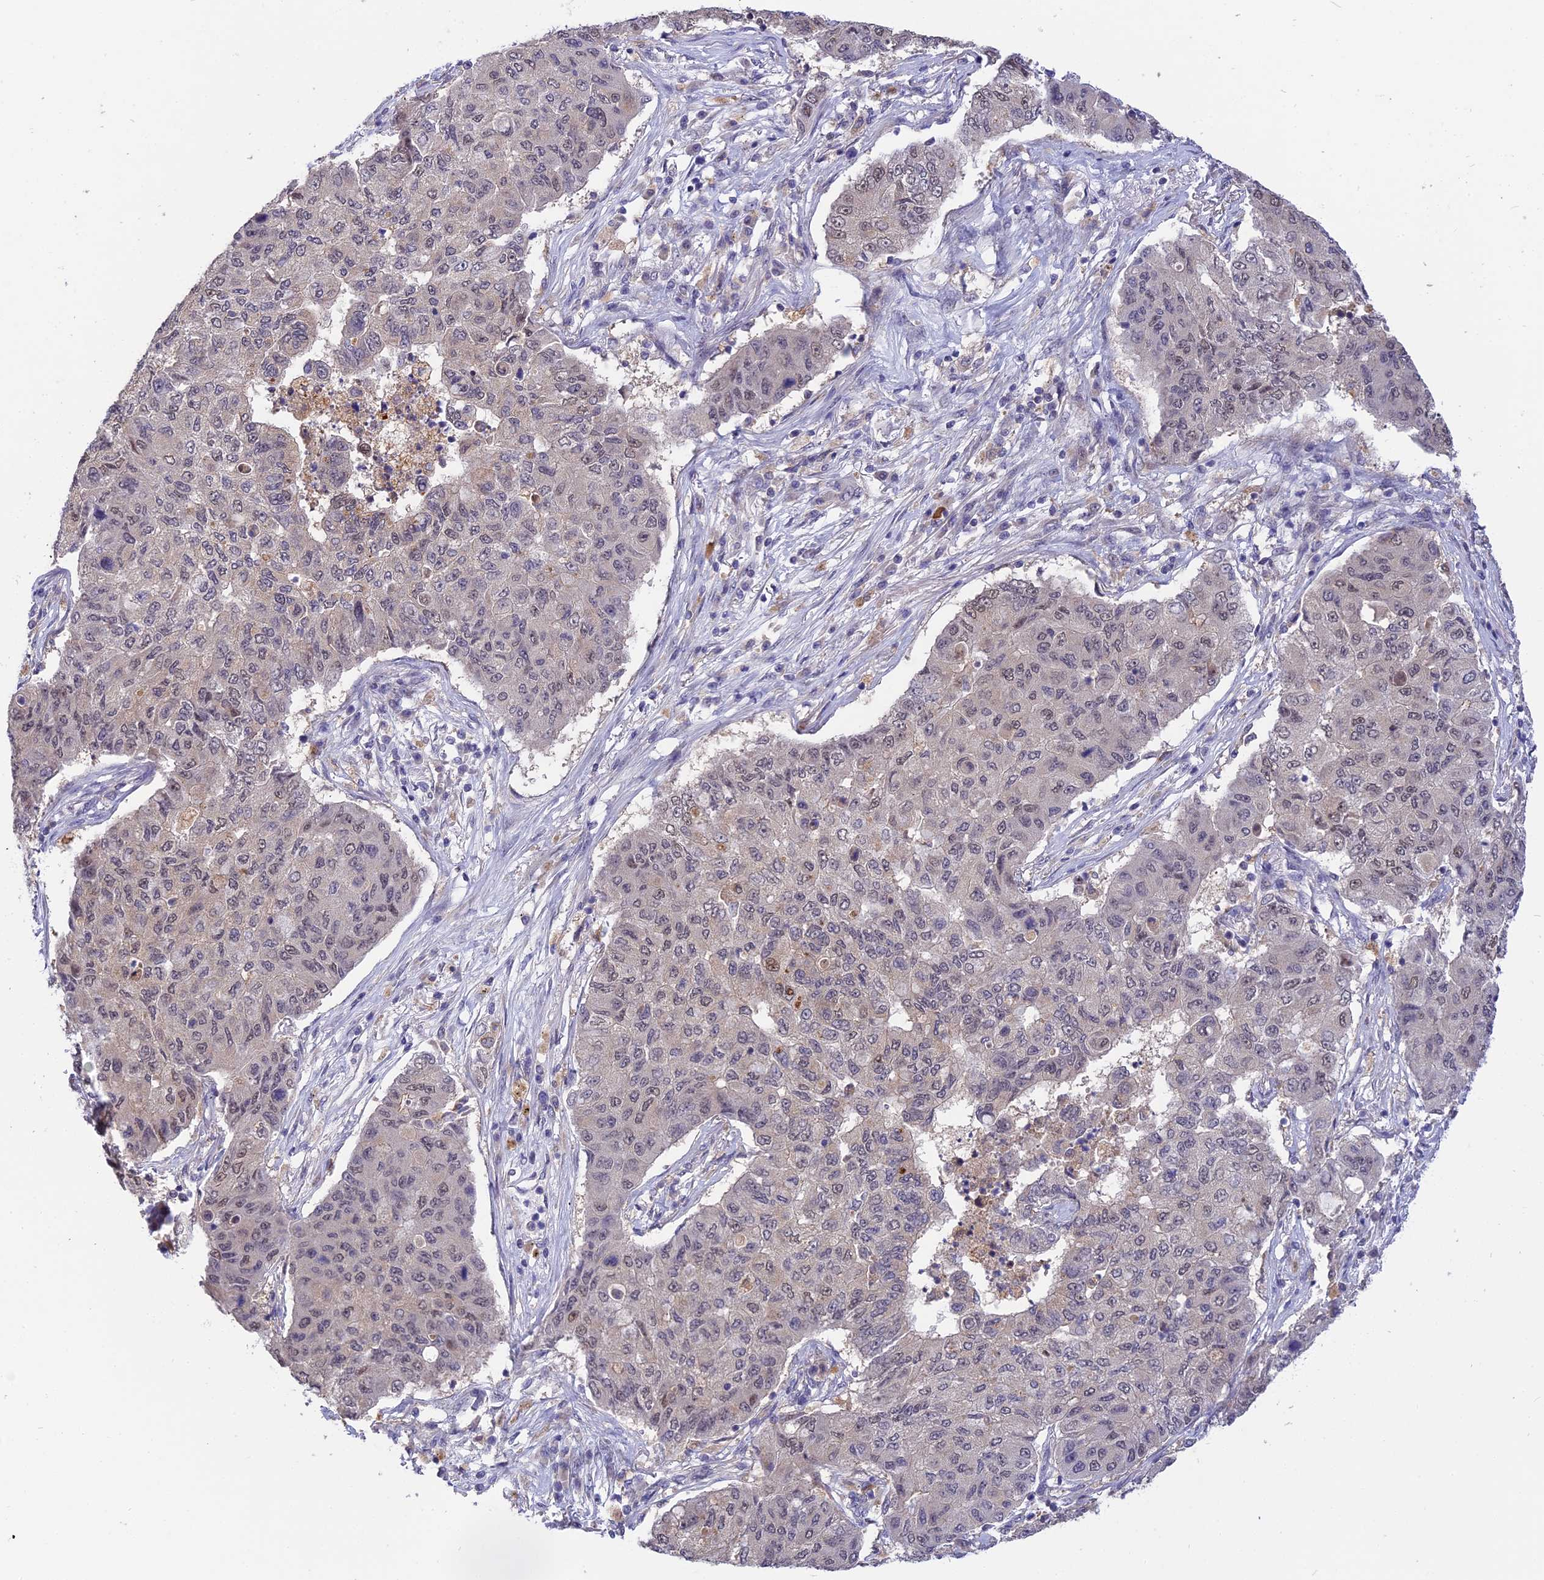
{"staining": {"intensity": "weak", "quantity": "<25%", "location": "nuclear"}, "tissue": "lung cancer", "cell_type": "Tumor cells", "image_type": "cancer", "snomed": [{"axis": "morphology", "description": "Squamous cell carcinoma, NOS"}, {"axis": "topography", "description": "Lung"}], "caption": "DAB (3,3'-diaminobenzidine) immunohistochemical staining of lung squamous cell carcinoma shows no significant positivity in tumor cells.", "gene": "KCTD14", "patient": {"sex": "male", "age": 74}}